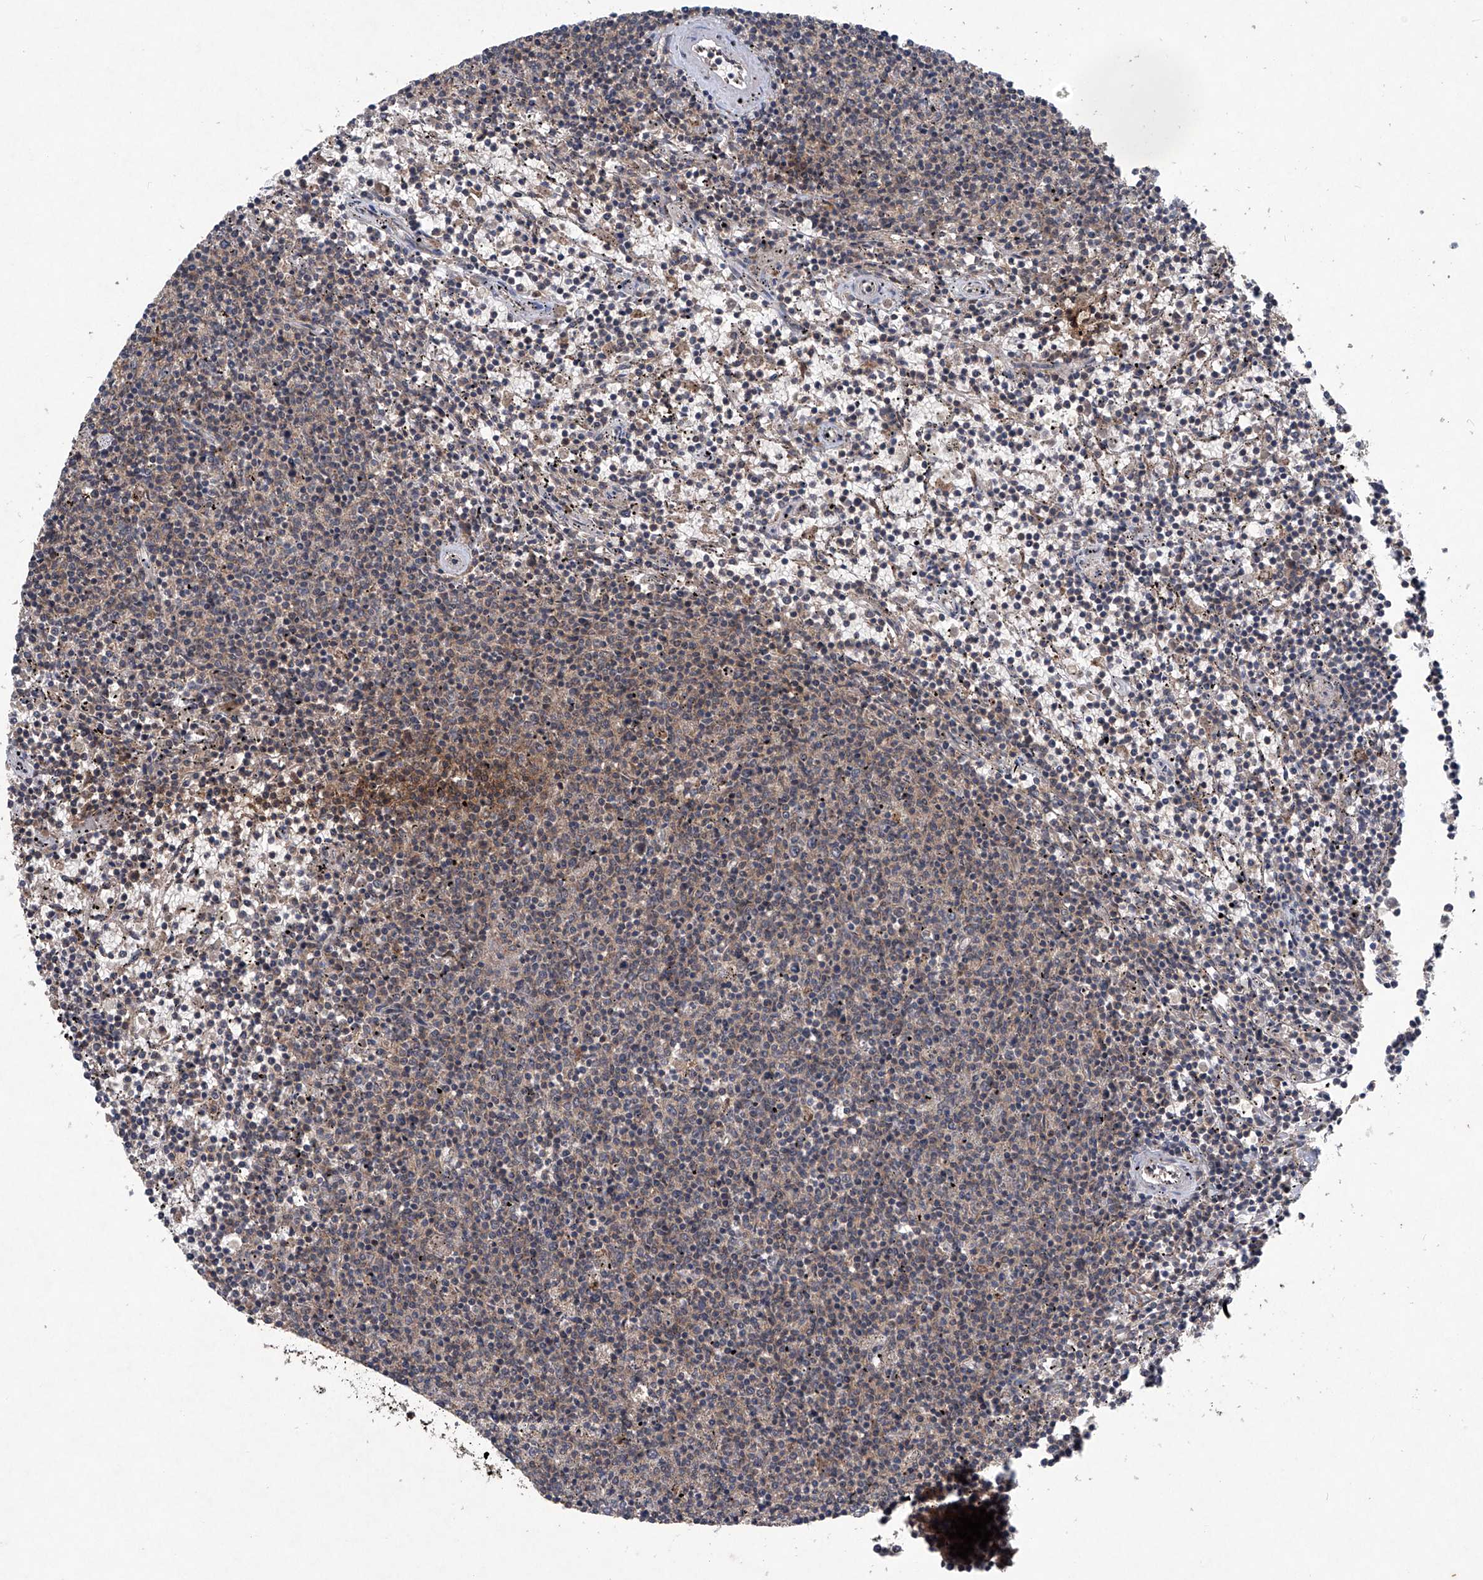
{"staining": {"intensity": "weak", "quantity": "25%-75%", "location": "cytoplasmic/membranous"}, "tissue": "lymphoma", "cell_type": "Tumor cells", "image_type": "cancer", "snomed": [{"axis": "morphology", "description": "Malignant lymphoma, non-Hodgkin's type, Low grade"}, {"axis": "topography", "description": "Spleen"}], "caption": "A histopathology image of human low-grade malignant lymphoma, non-Hodgkin's type stained for a protein exhibits weak cytoplasmic/membranous brown staining in tumor cells. Immunohistochemistry stains the protein of interest in brown and the nuclei are stained blue.", "gene": "SUMF2", "patient": {"sex": "female", "age": 50}}